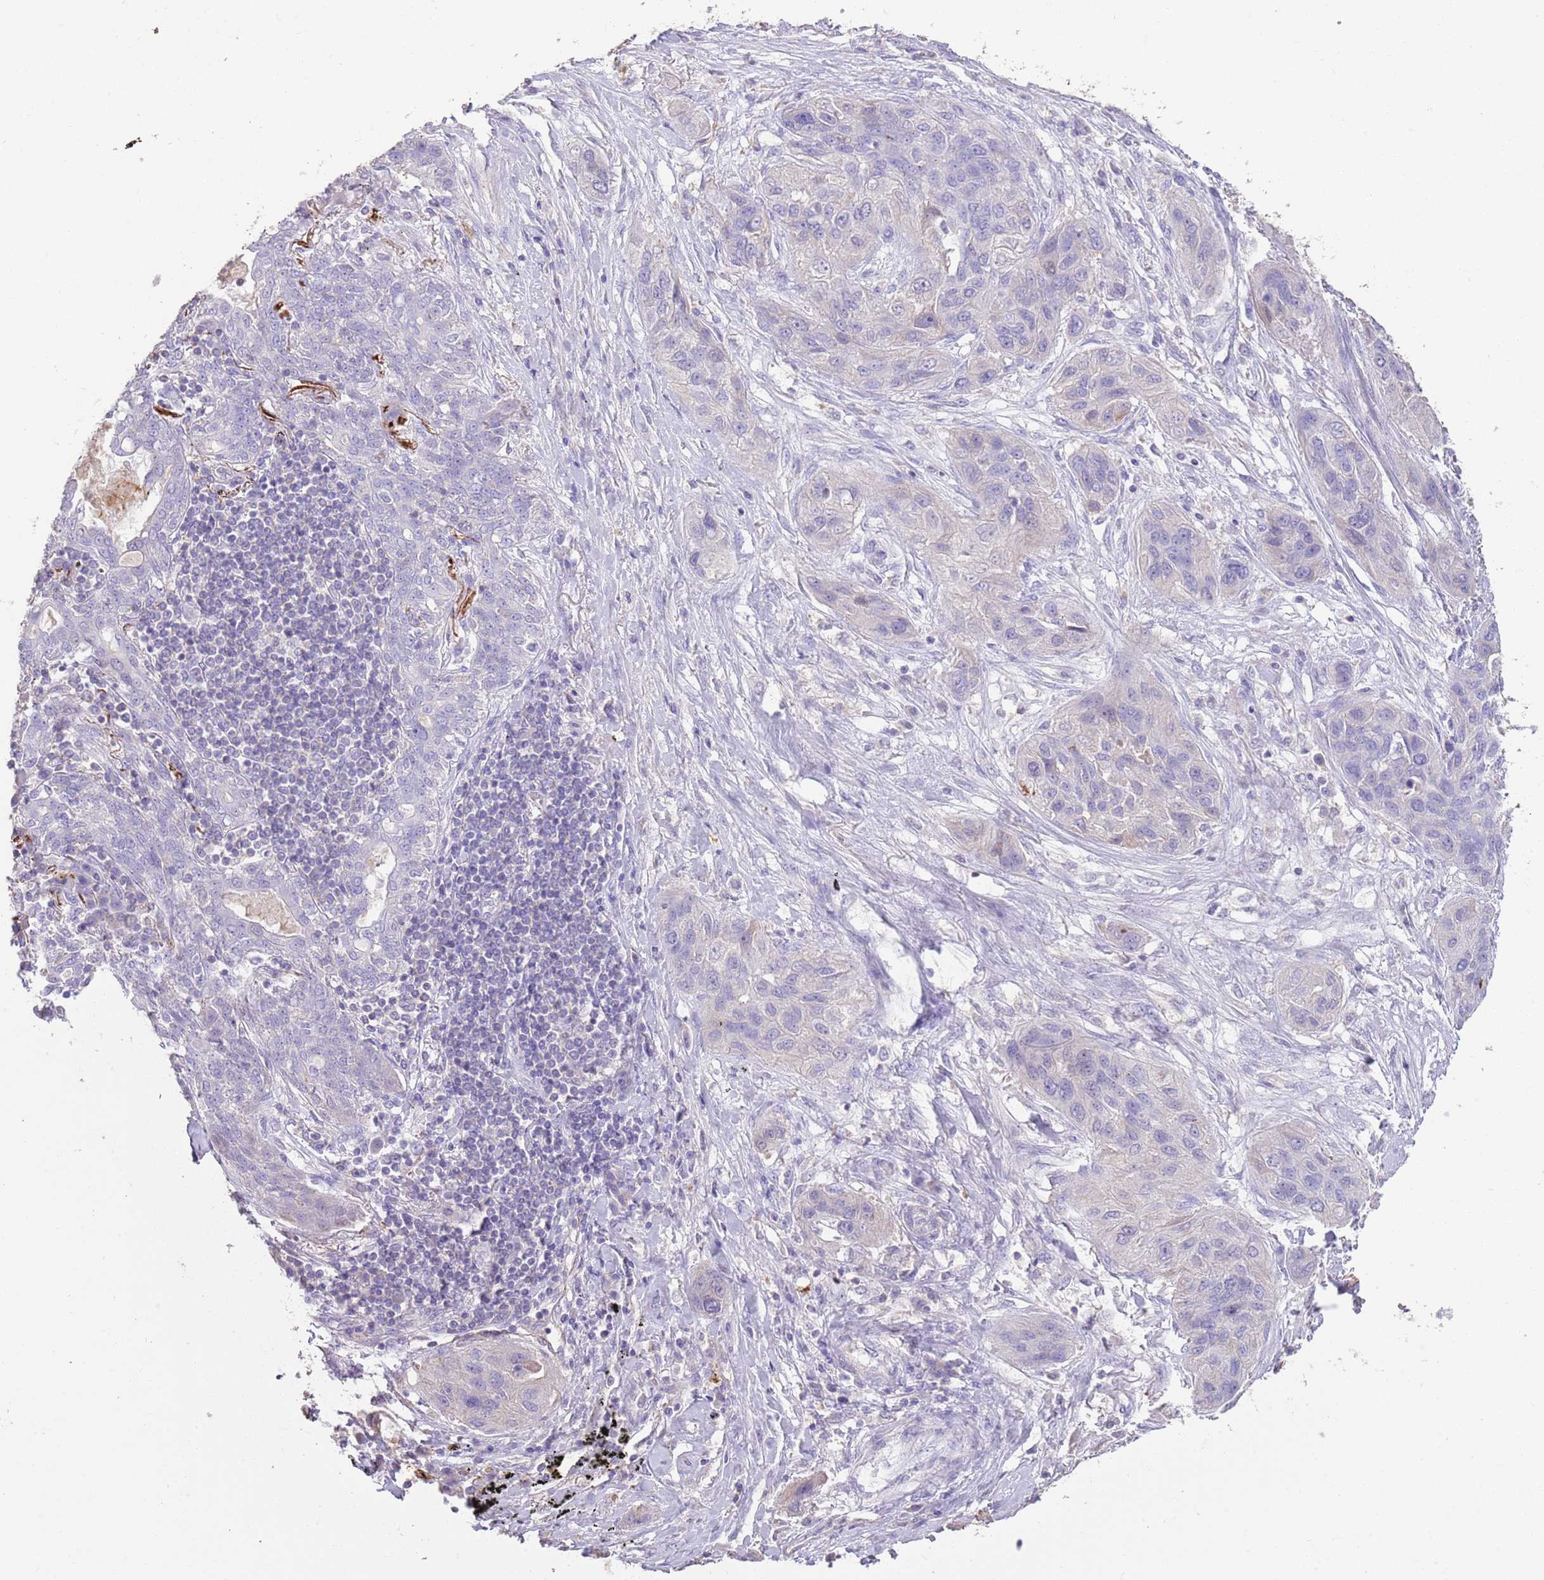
{"staining": {"intensity": "negative", "quantity": "none", "location": "none"}, "tissue": "lung cancer", "cell_type": "Tumor cells", "image_type": "cancer", "snomed": [{"axis": "morphology", "description": "Squamous cell carcinoma, NOS"}, {"axis": "topography", "description": "Lung"}], "caption": "Lung cancer (squamous cell carcinoma) was stained to show a protein in brown. There is no significant positivity in tumor cells. (Immunohistochemistry, brightfield microscopy, high magnification).", "gene": "SFTPA1", "patient": {"sex": "female", "age": 70}}